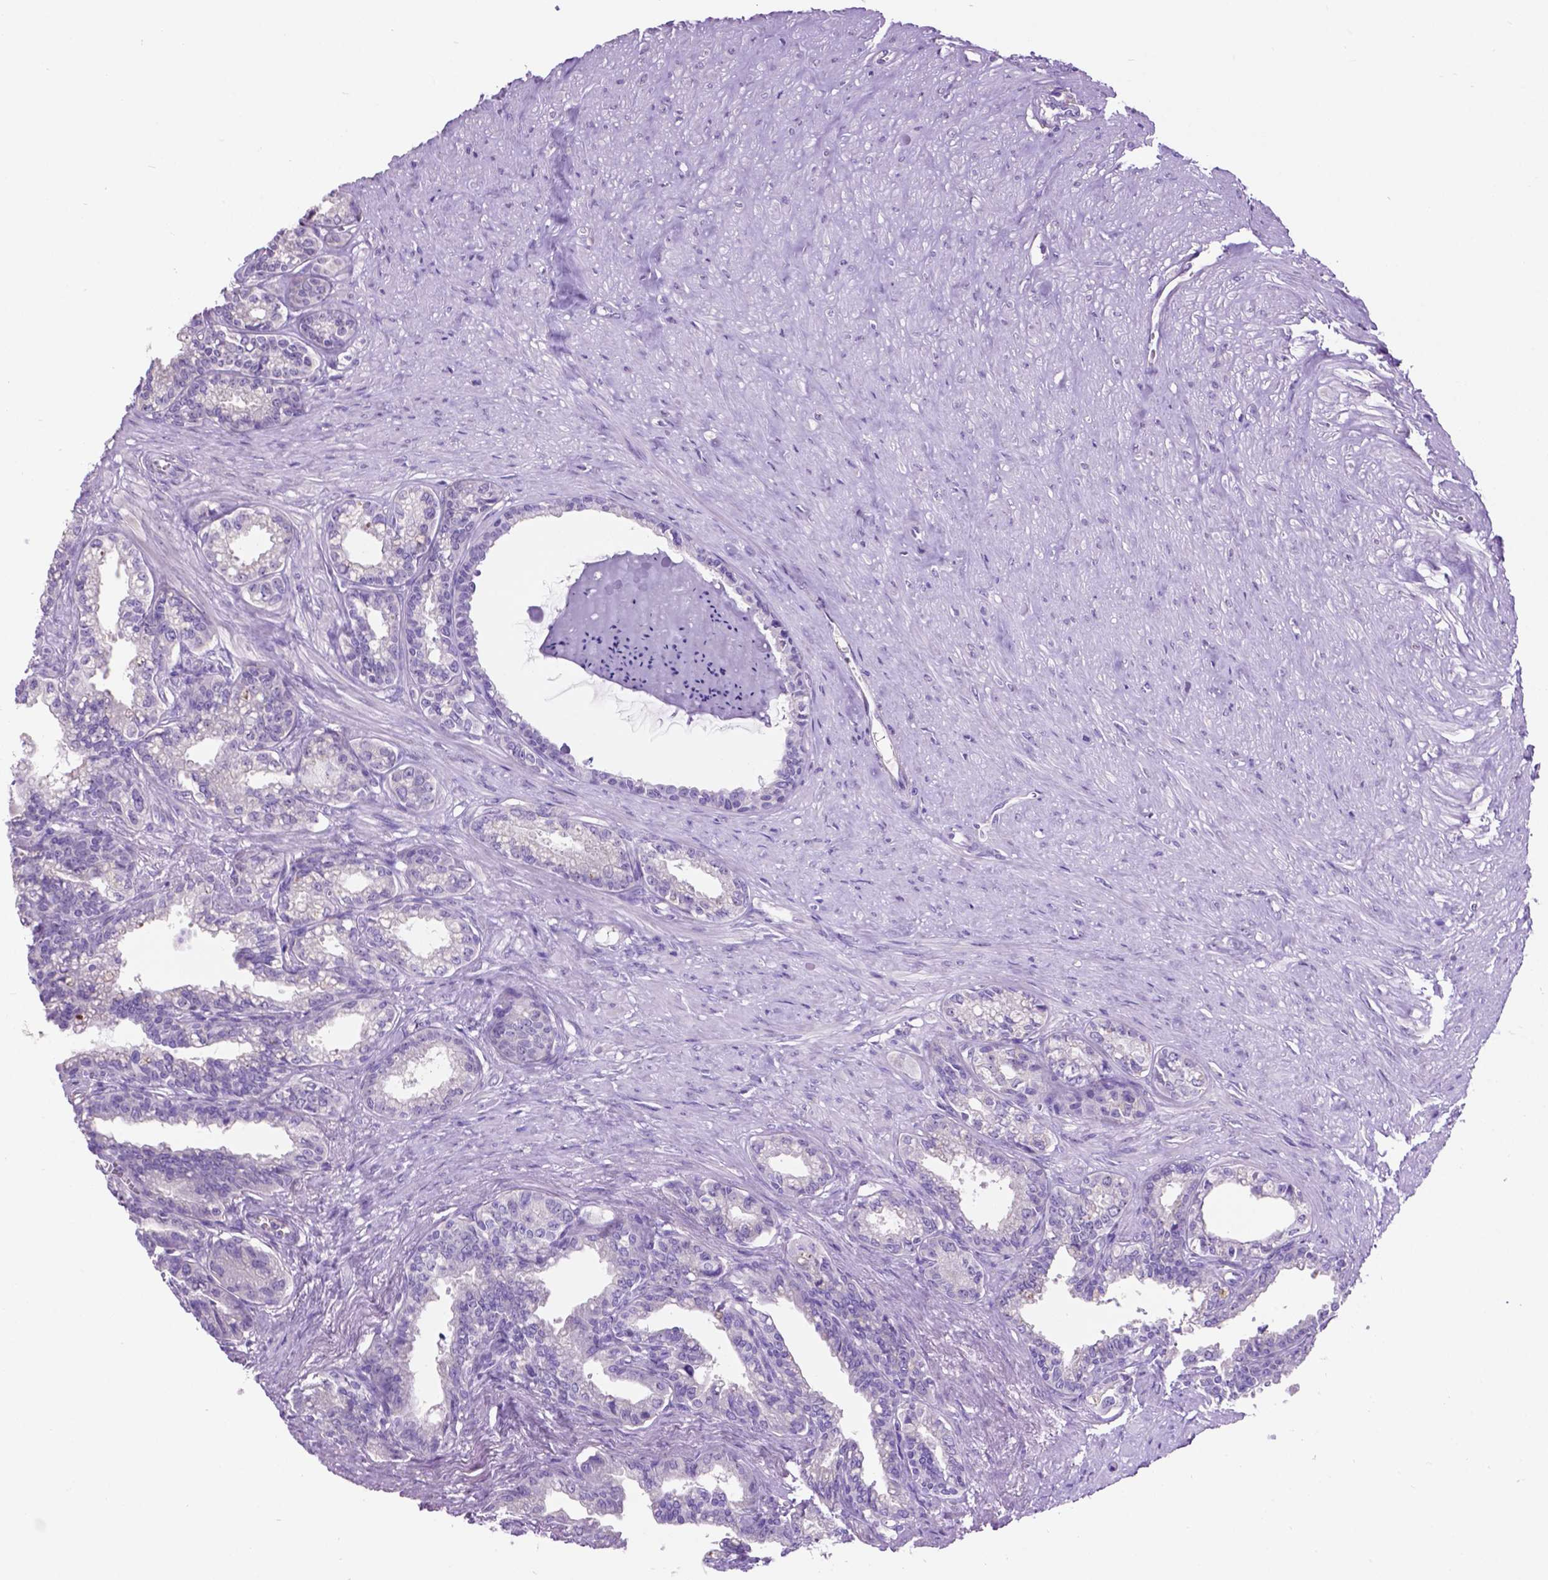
{"staining": {"intensity": "negative", "quantity": "none", "location": "none"}, "tissue": "seminal vesicle", "cell_type": "Glandular cells", "image_type": "normal", "snomed": [{"axis": "morphology", "description": "Normal tissue, NOS"}, {"axis": "morphology", "description": "Urothelial carcinoma, NOS"}, {"axis": "topography", "description": "Urinary bladder"}, {"axis": "topography", "description": "Seminal veicle"}], "caption": "Immunohistochemistry of normal seminal vesicle displays no expression in glandular cells. (Brightfield microscopy of DAB IHC at high magnification).", "gene": "SPDYA", "patient": {"sex": "male", "age": 76}}